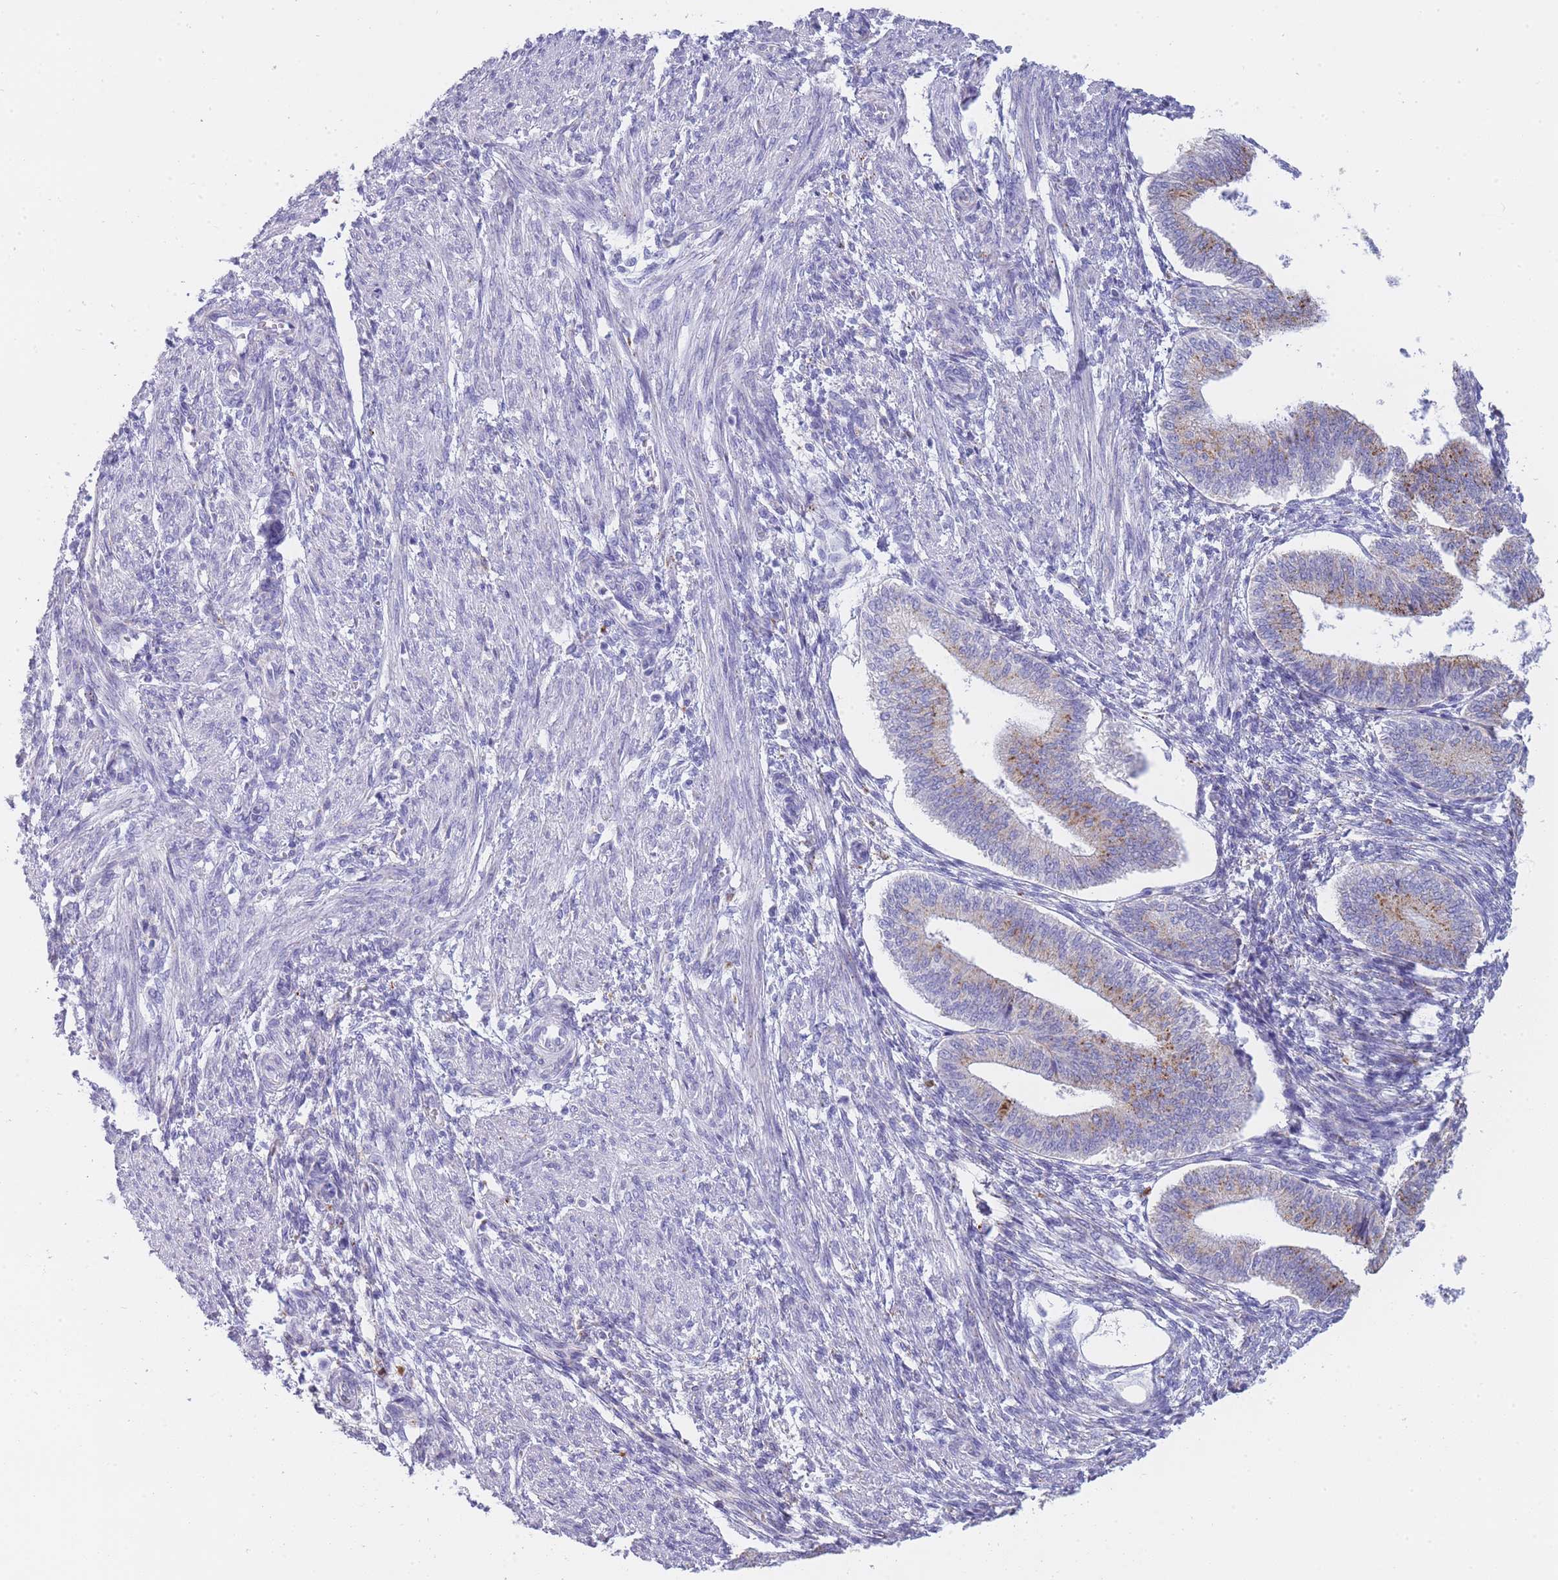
{"staining": {"intensity": "negative", "quantity": "none", "location": "none"}, "tissue": "endometrium", "cell_type": "Cells in endometrial stroma", "image_type": "normal", "snomed": [{"axis": "morphology", "description": "Normal tissue, NOS"}, {"axis": "topography", "description": "Endometrium"}], "caption": "Cells in endometrial stroma show no significant positivity in benign endometrium. (Stains: DAB immunohistochemistry (IHC) with hematoxylin counter stain, Microscopy: brightfield microscopy at high magnification).", "gene": "GAA", "patient": {"sex": "female", "age": 34}}